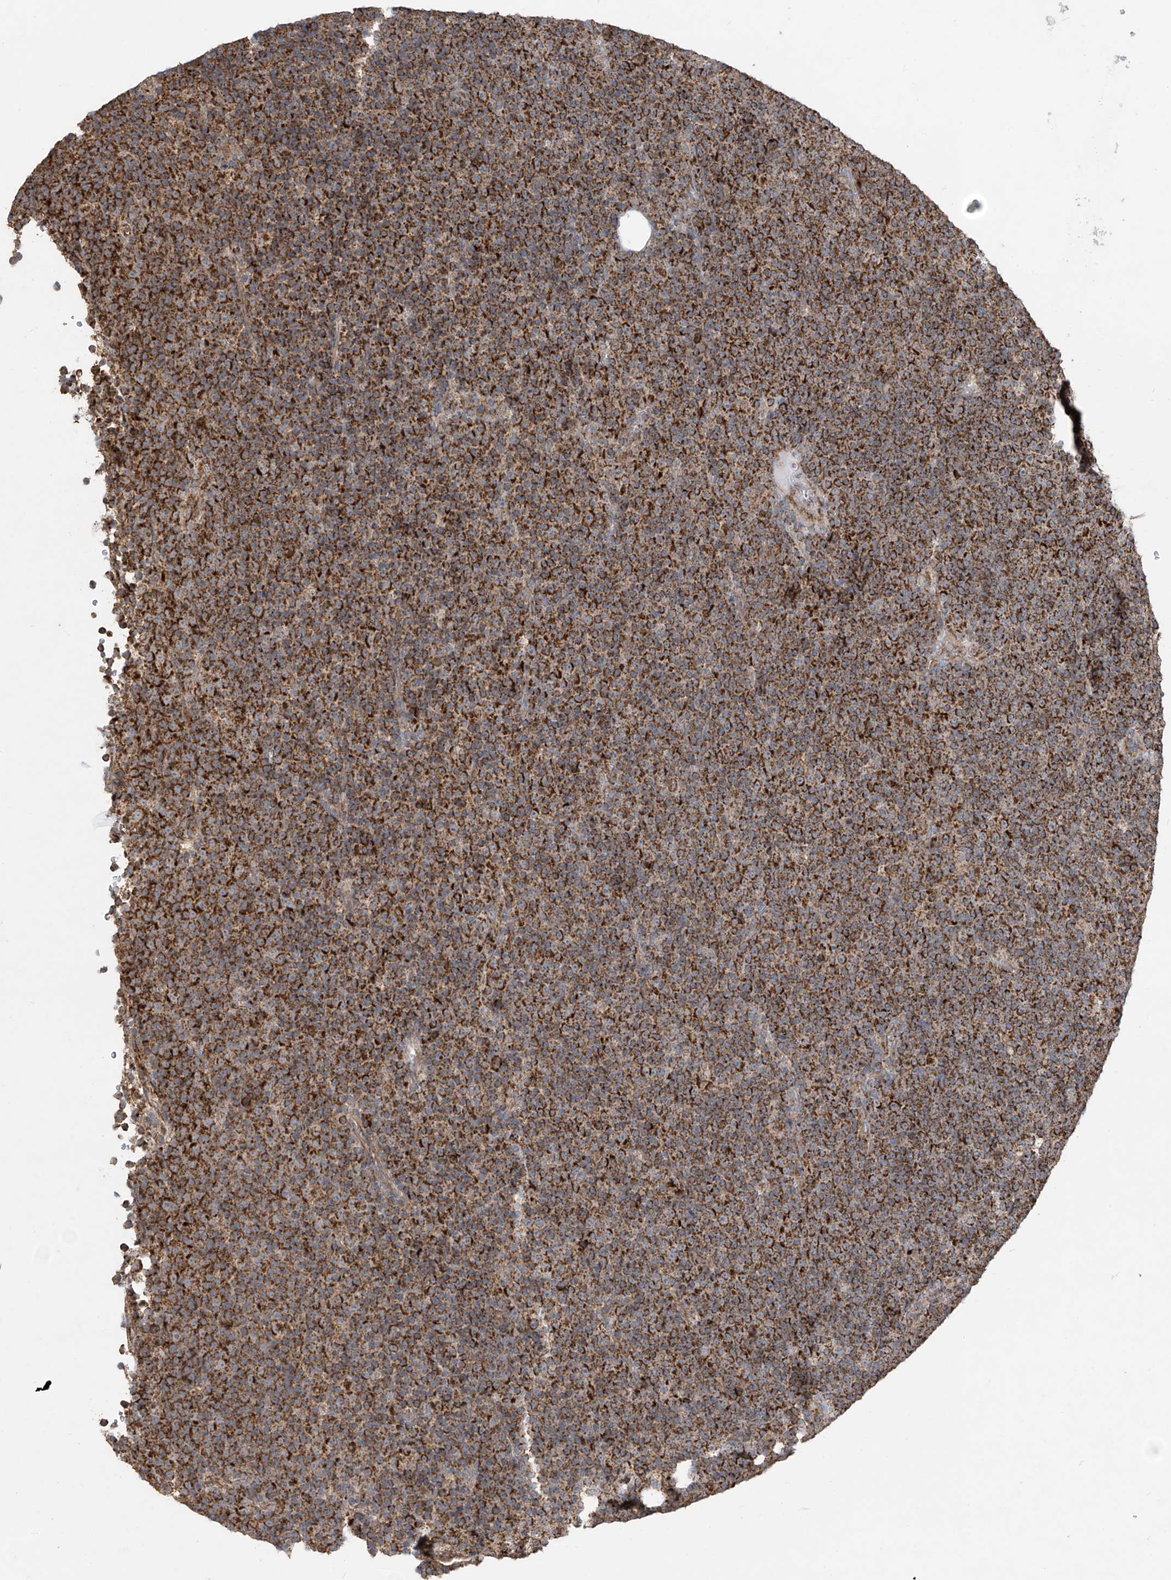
{"staining": {"intensity": "strong", "quantity": ">75%", "location": "cytoplasmic/membranous"}, "tissue": "lymphoma", "cell_type": "Tumor cells", "image_type": "cancer", "snomed": [{"axis": "morphology", "description": "Malignant lymphoma, non-Hodgkin's type, Low grade"}, {"axis": "topography", "description": "Lymph node"}], "caption": "Protein analysis of lymphoma tissue demonstrates strong cytoplasmic/membranous expression in approximately >75% of tumor cells.", "gene": "UQCC1", "patient": {"sex": "female", "age": 67}}